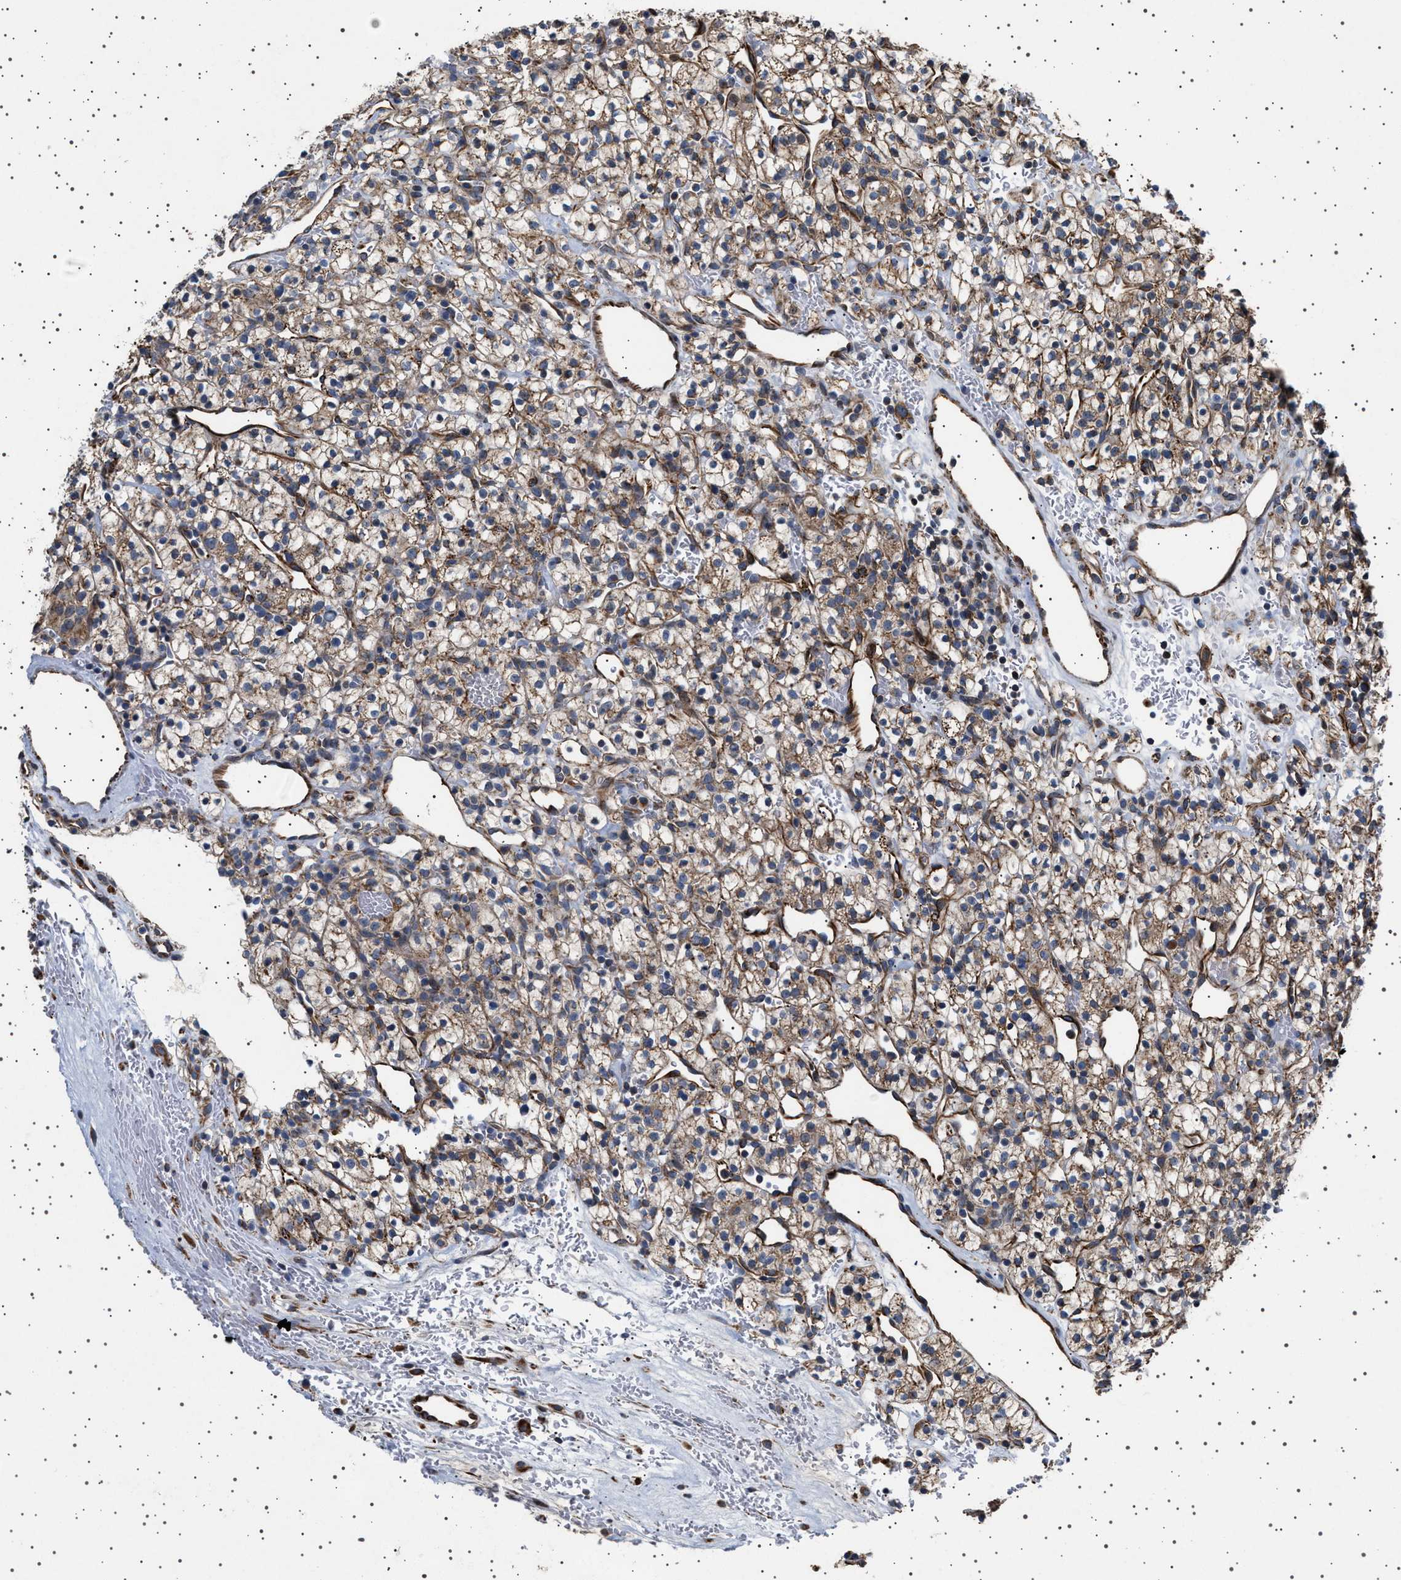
{"staining": {"intensity": "weak", "quantity": ">75%", "location": "cytoplasmic/membranous"}, "tissue": "renal cancer", "cell_type": "Tumor cells", "image_type": "cancer", "snomed": [{"axis": "morphology", "description": "Adenocarcinoma, NOS"}, {"axis": "topography", "description": "Kidney"}], "caption": "Renal cancer (adenocarcinoma) tissue reveals weak cytoplasmic/membranous staining in about >75% of tumor cells, visualized by immunohistochemistry.", "gene": "TRUB2", "patient": {"sex": "female", "age": 57}}